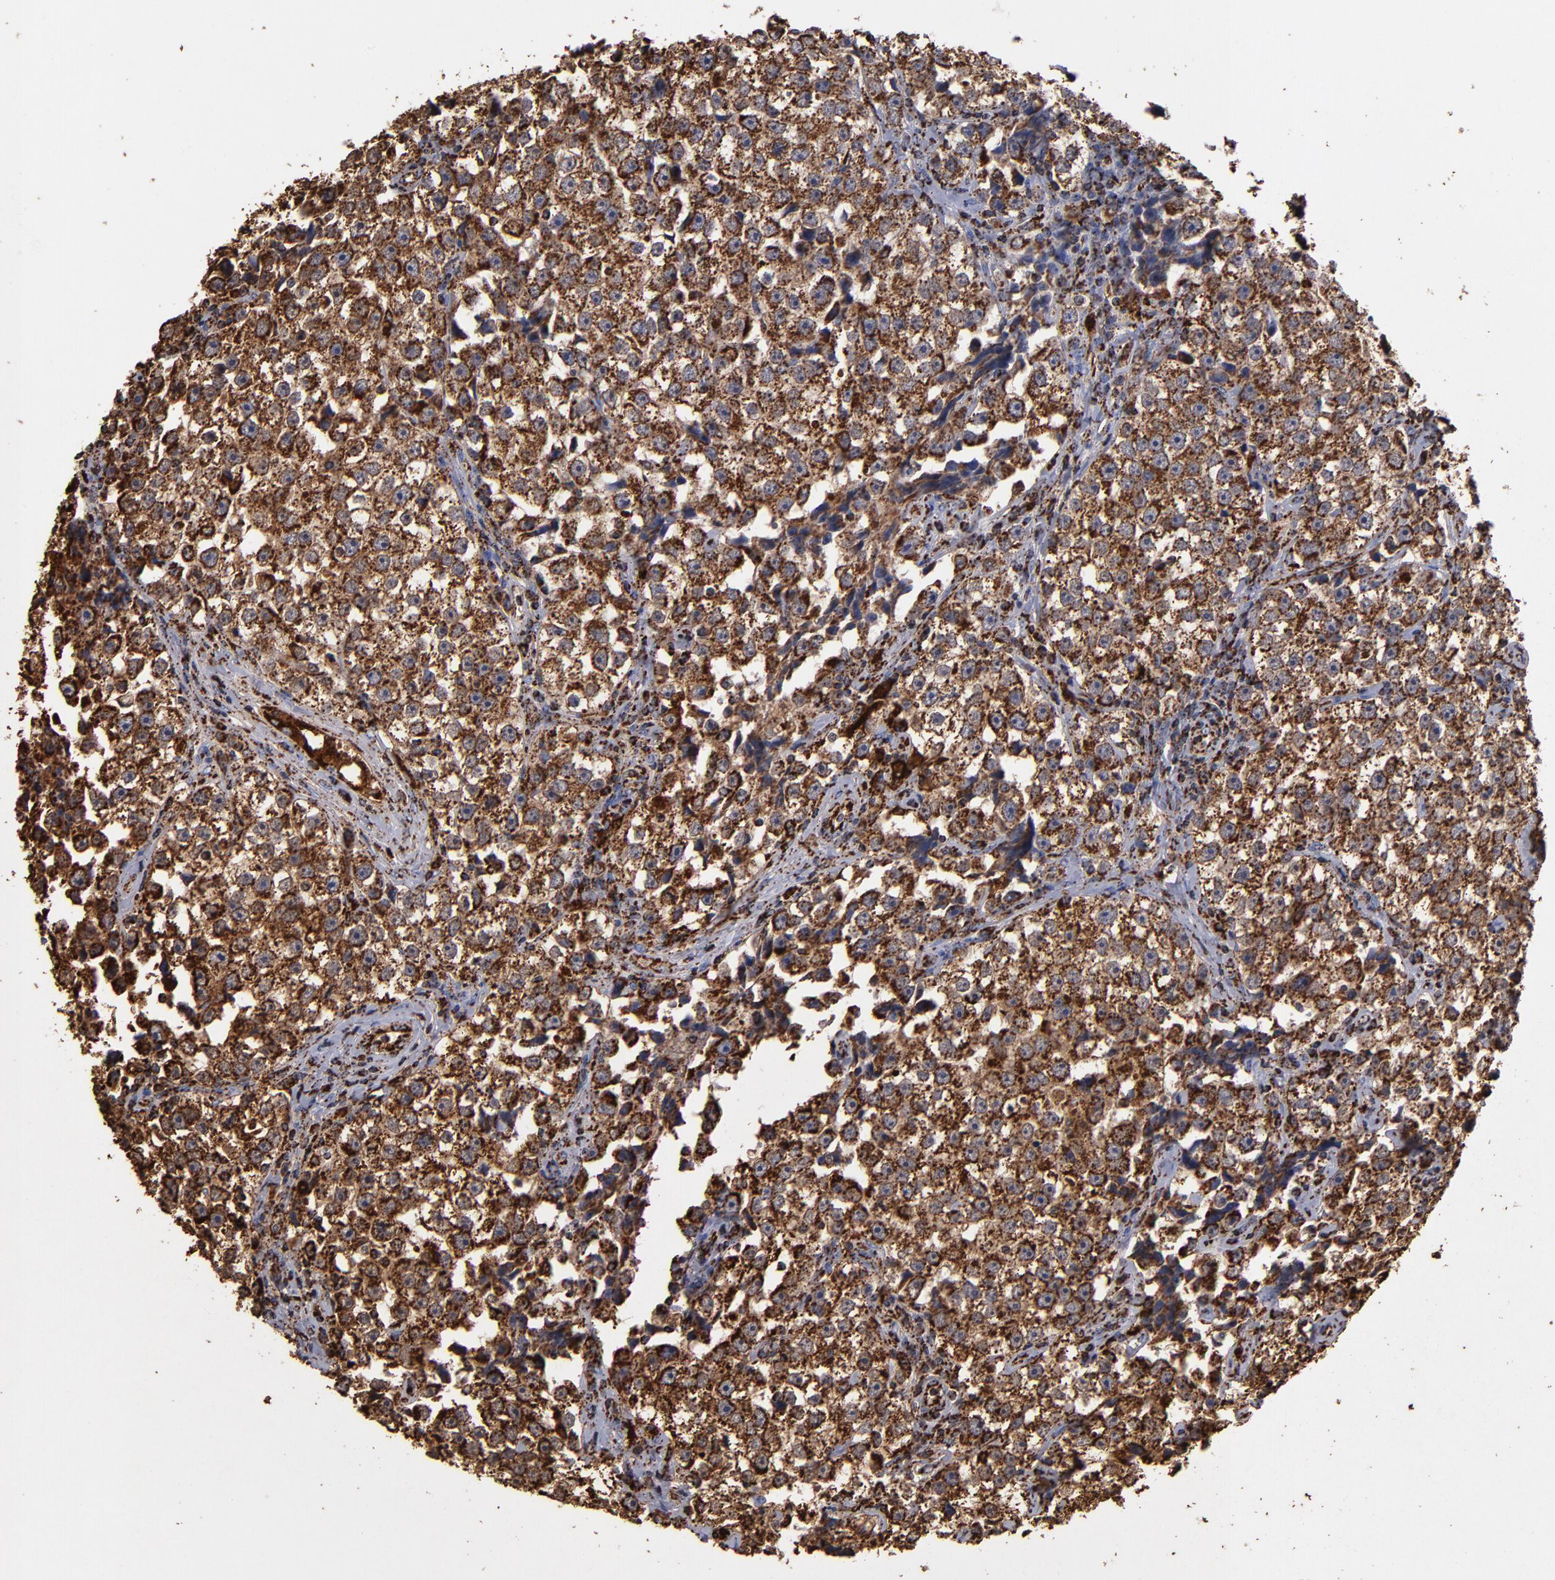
{"staining": {"intensity": "strong", "quantity": ">75%", "location": "cytoplasmic/membranous"}, "tissue": "testis cancer", "cell_type": "Tumor cells", "image_type": "cancer", "snomed": [{"axis": "morphology", "description": "Seminoma, NOS"}, {"axis": "topography", "description": "Testis"}], "caption": "Protein analysis of testis cancer tissue demonstrates strong cytoplasmic/membranous expression in approximately >75% of tumor cells.", "gene": "SOD2", "patient": {"sex": "male", "age": 32}}